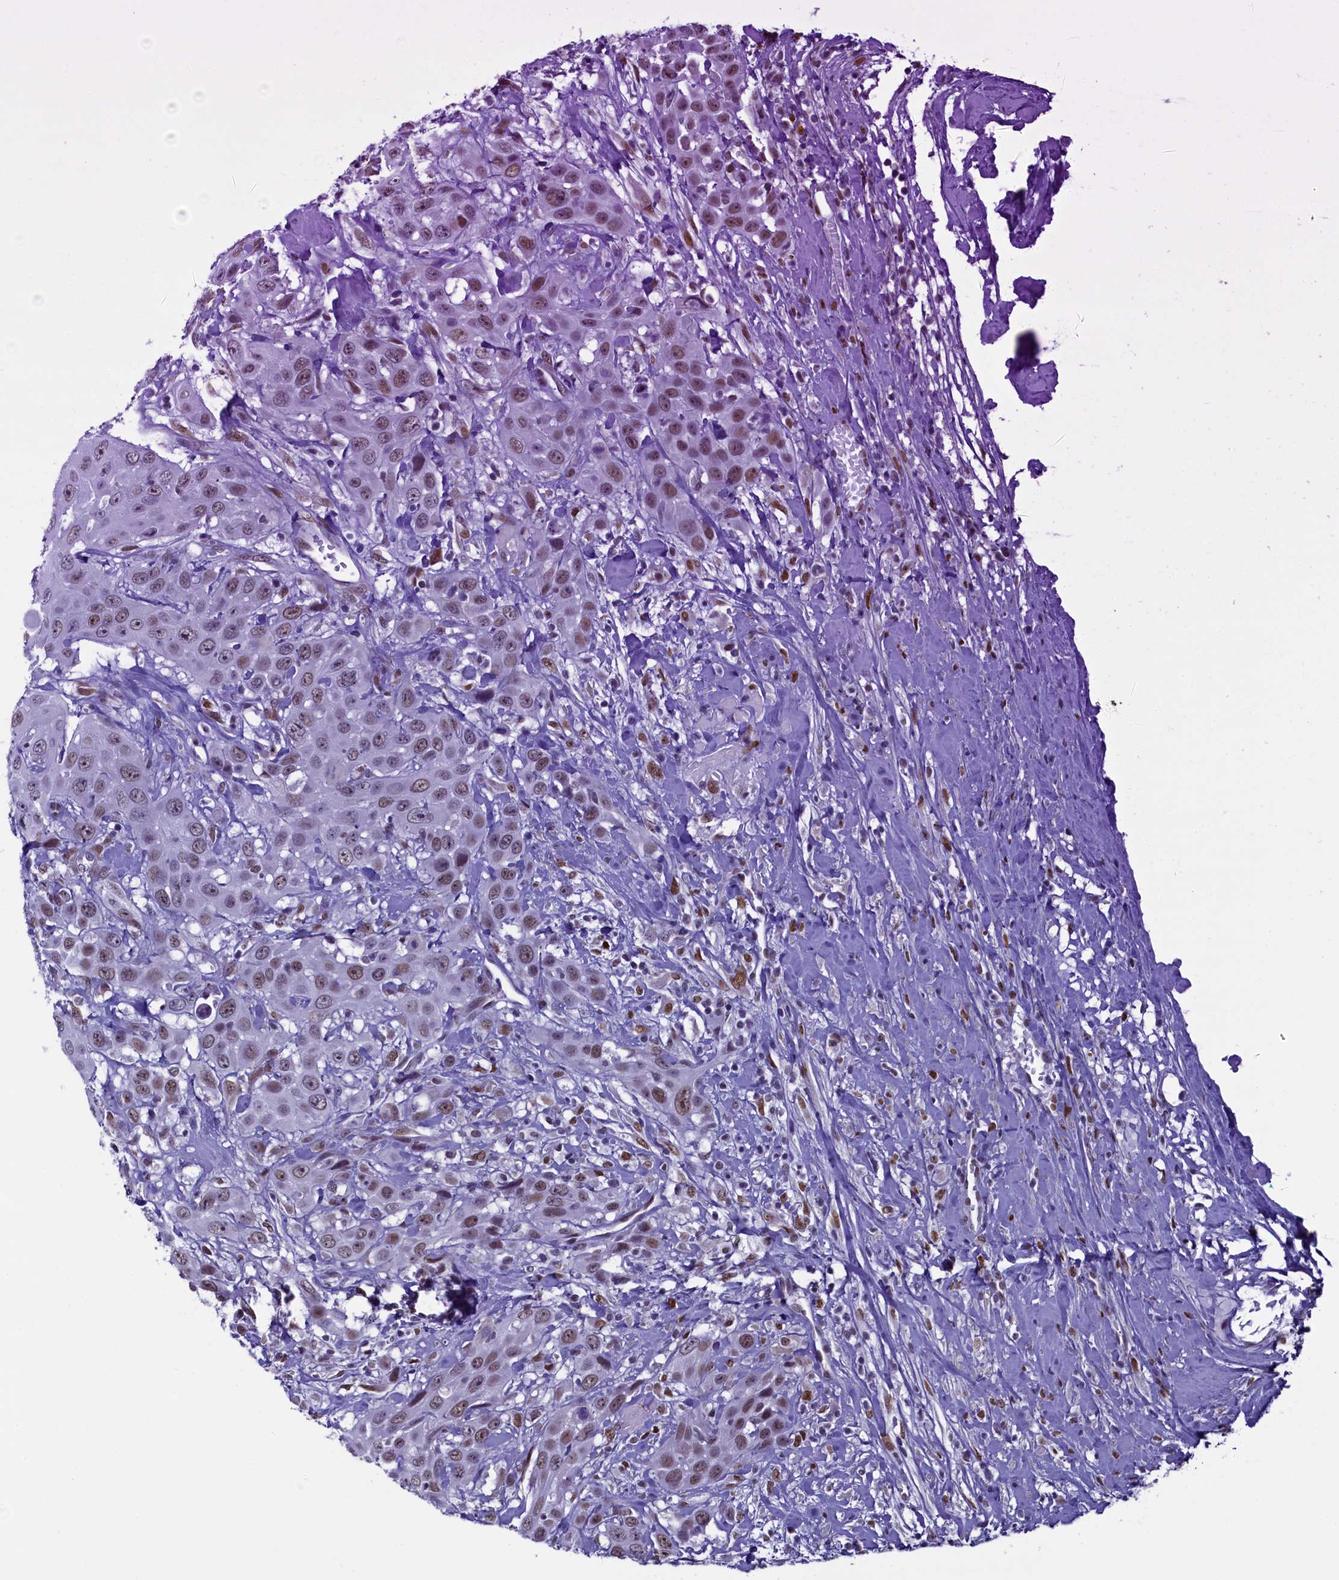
{"staining": {"intensity": "moderate", "quantity": ">75%", "location": "nuclear"}, "tissue": "head and neck cancer", "cell_type": "Tumor cells", "image_type": "cancer", "snomed": [{"axis": "morphology", "description": "Squamous cell carcinoma, NOS"}, {"axis": "topography", "description": "Head-Neck"}], "caption": "A brown stain shows moderate nuclear staining of a protein in human head and neck squamous cell carcinoma tumor cells.", "gene": "SUGP2", "patient": {"sex": "male", "age": 81}}